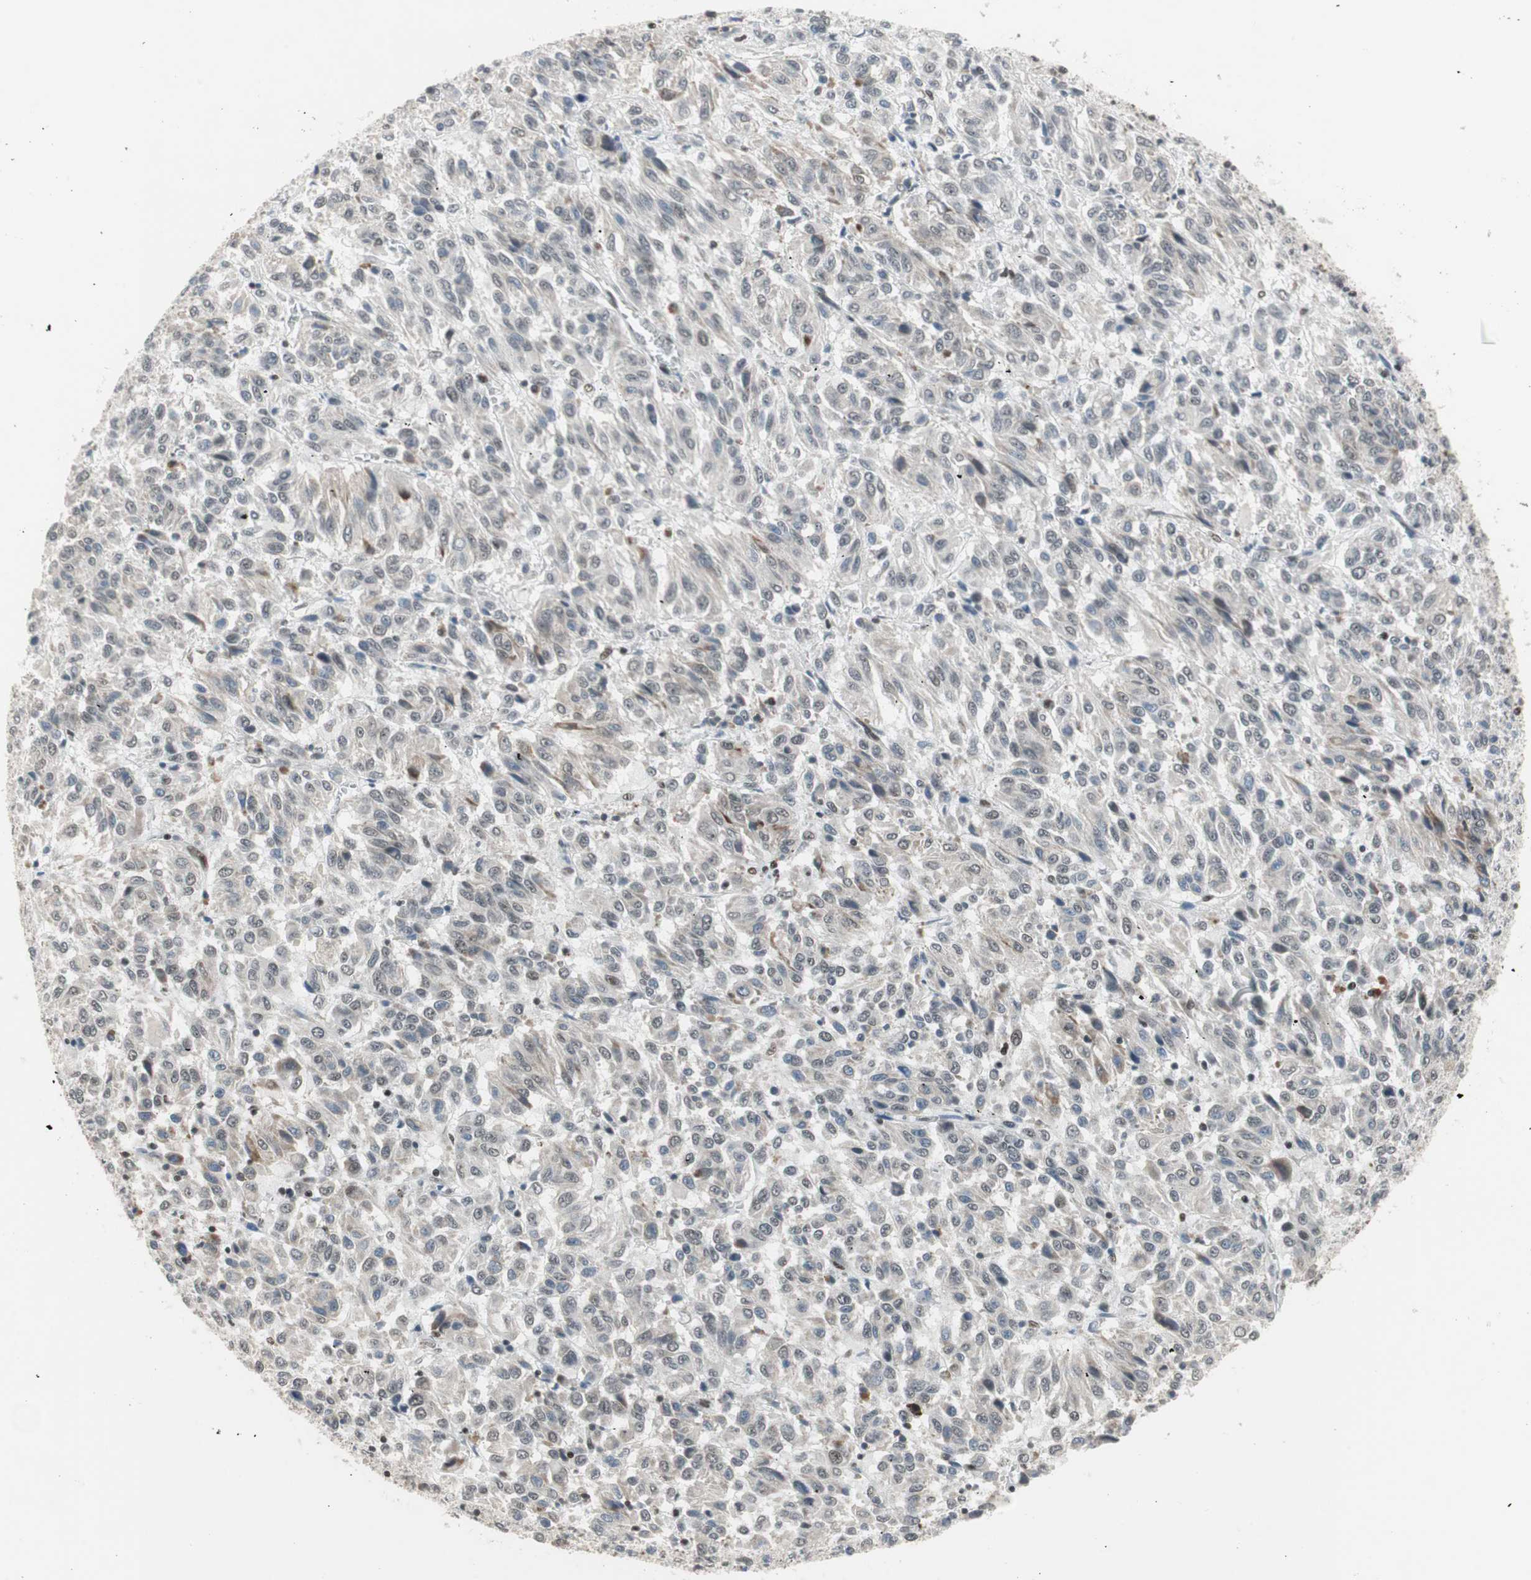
{"staining": {"intensity": "negative", "quantity": "none", "location": "none"}, "tissue": "melanoma", "cell_type": "Tumor cells", "image_type": "cancer", "snomed": [{"axis": "morphology", "description": "Malignant melanoma, Metastatic site"}, {"axis": "topography", "description": "Lung"}], "caption": "Image shows no significant protein positivity in tumor cells of melanoma. The staining was performed using DAB to visualize the protein expression in brown, while the nuclei were stained in blue with hematoxylin (Magnification: 20x).", "gene": "RTF1", "patient": {"sex": "male", "age": 64}}